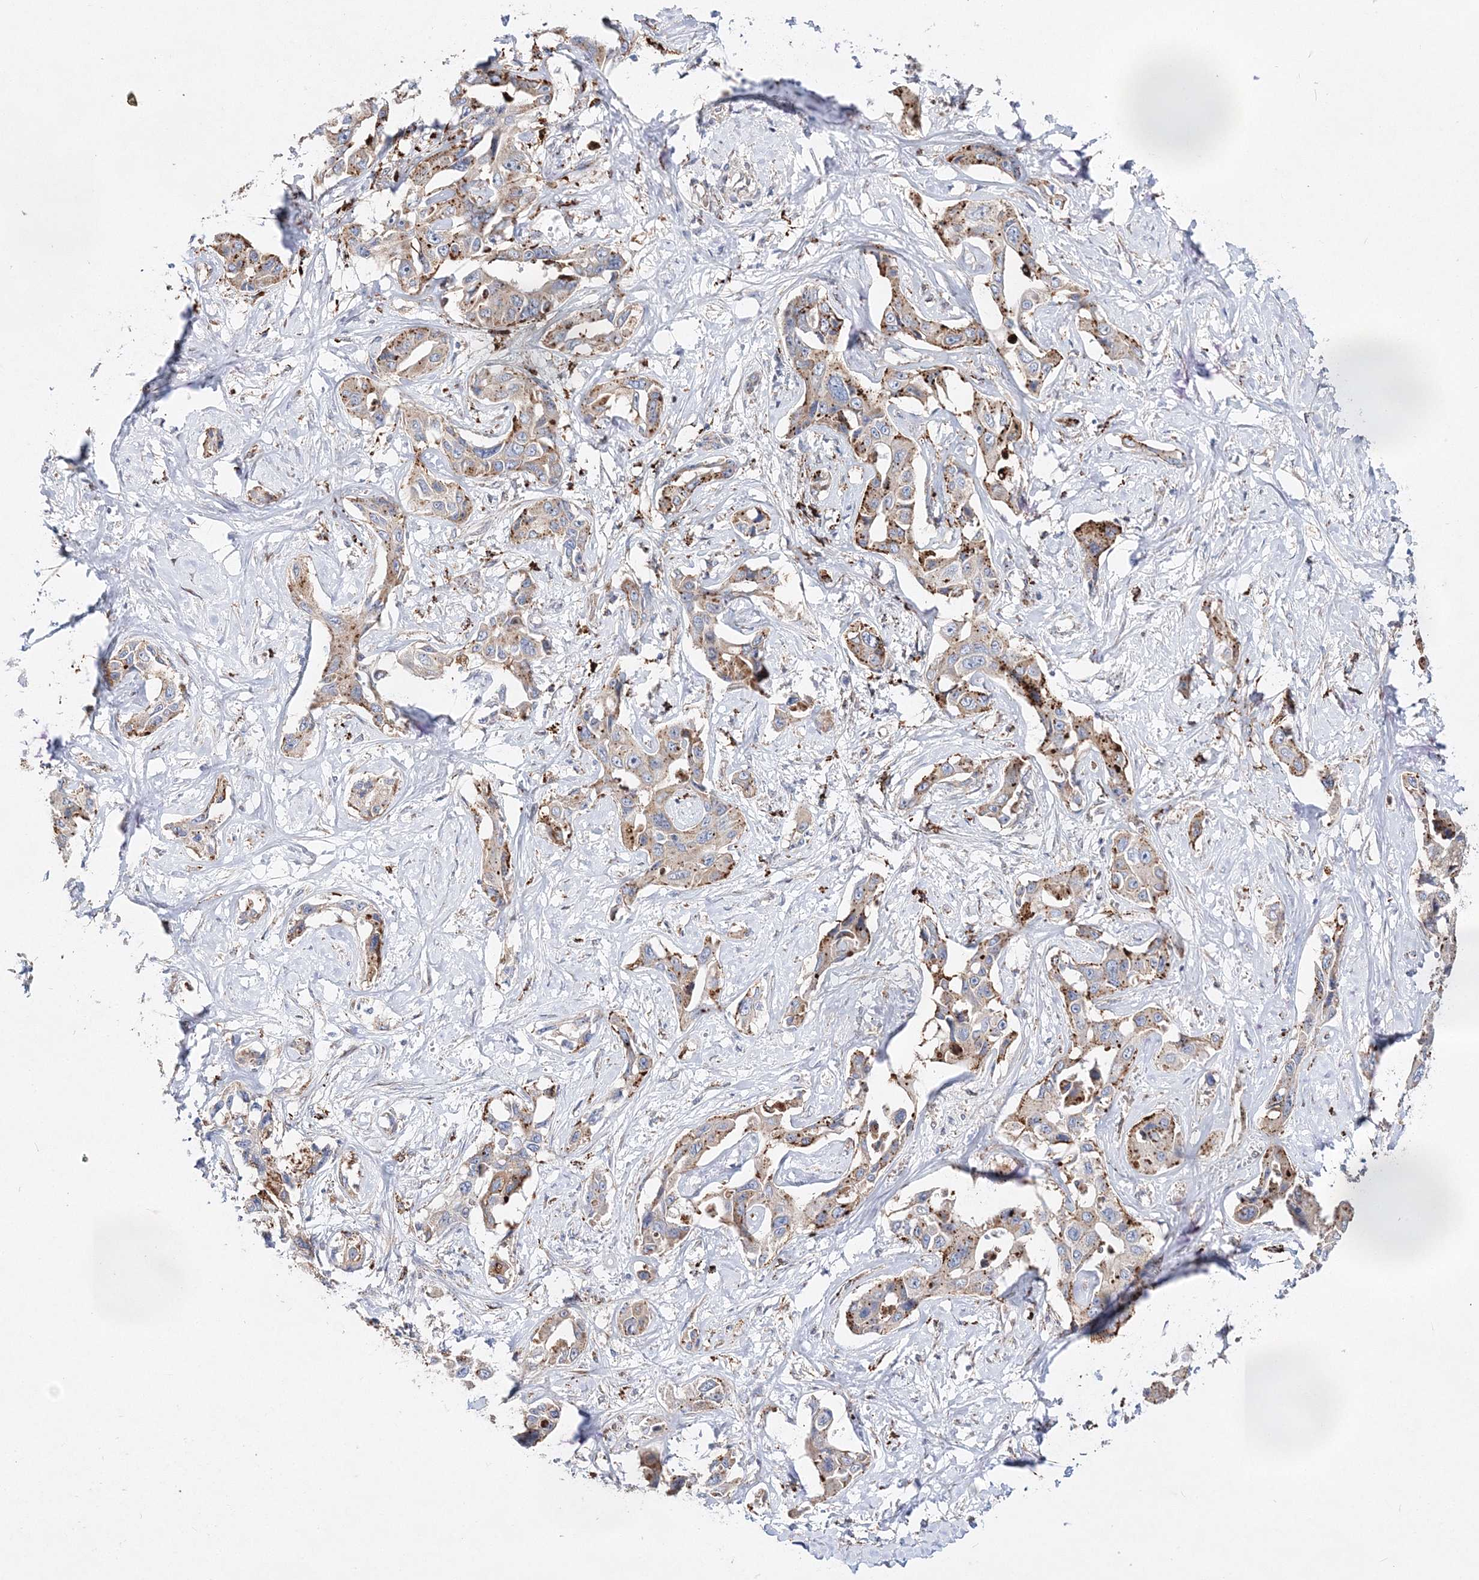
{"staining": {"intensity": "moderate", "quantity": ">75%", "location": "cytoplasmic/membranous"}, "tissue": "liver cancer", "cell_type": "Tumor cells", "image_type": "cancer", "snomed": [{"axis": "morphology", "description": "Cholangiocarcinoma"}, {"axis": "topography", "description": "Liver"}], "caption": "Immunohistochemical staining of liver cancer exhibits medium levels of moderate cytoplasmic/membranous staining in approximately >75% of tumor cells. (Brightfield microscopy of DAB IHC at high magnification).", "gene": "C3orf38", "patient": {"sex": "male", "age": 59}}